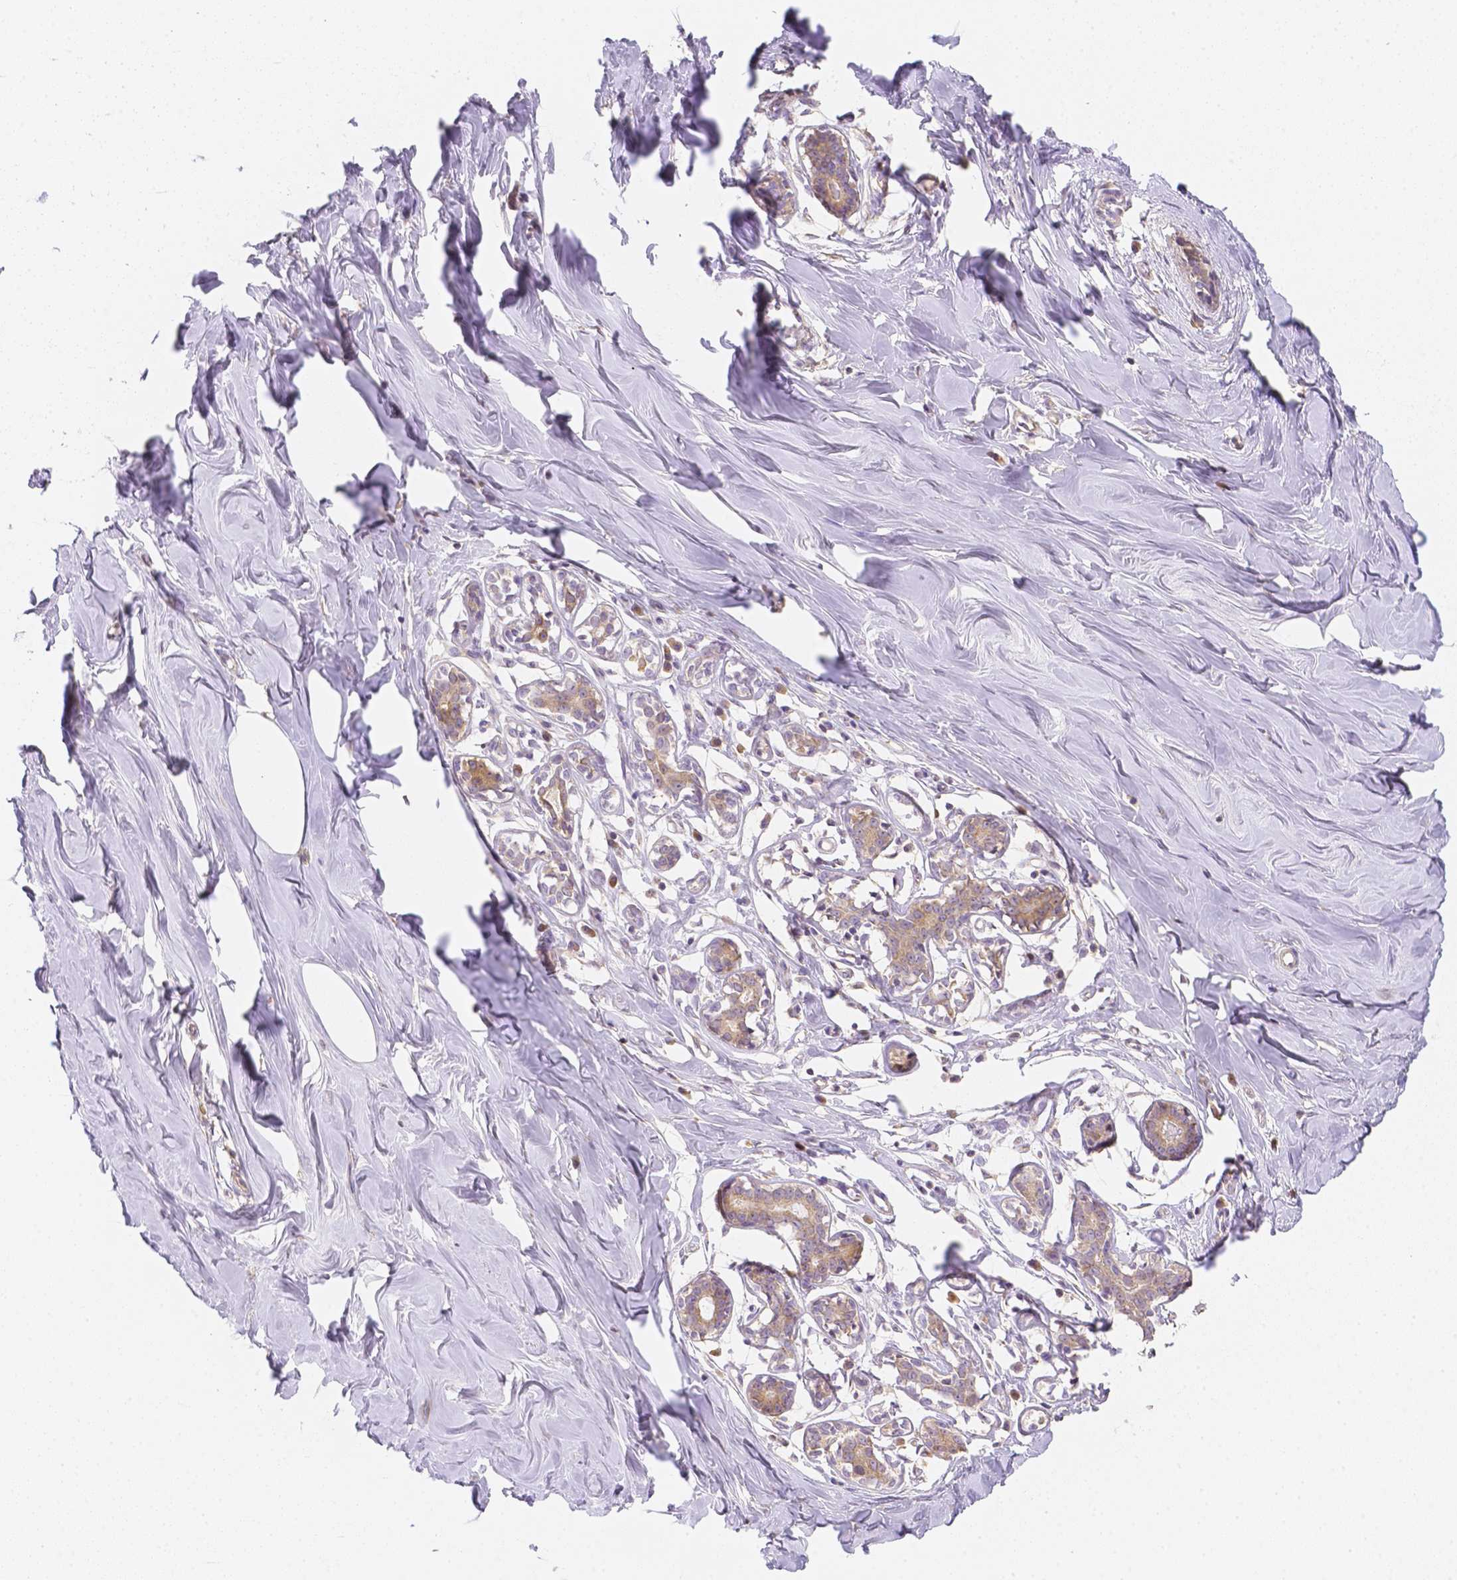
{"staining": {"intensity": "negative", "quantity": "none", "location": "none"}, "tissue": "breast", "cell_type": "Adipocytes", "image_type": "normal", "snomed": [{"axis": "morphology", "description": "Normal tissue, NOS"}, {"axis": "topography", "description": "Breast"}], "caption": "Adipocytes are negative for brown protein staining in normal breast. (DAB (3,3'-diaminobenzidine) immunohistochemistry (IHC) with hematoxylin counter stain).", "gene": "C10orf67", "patient": {"sex": "female", "age": 27}}